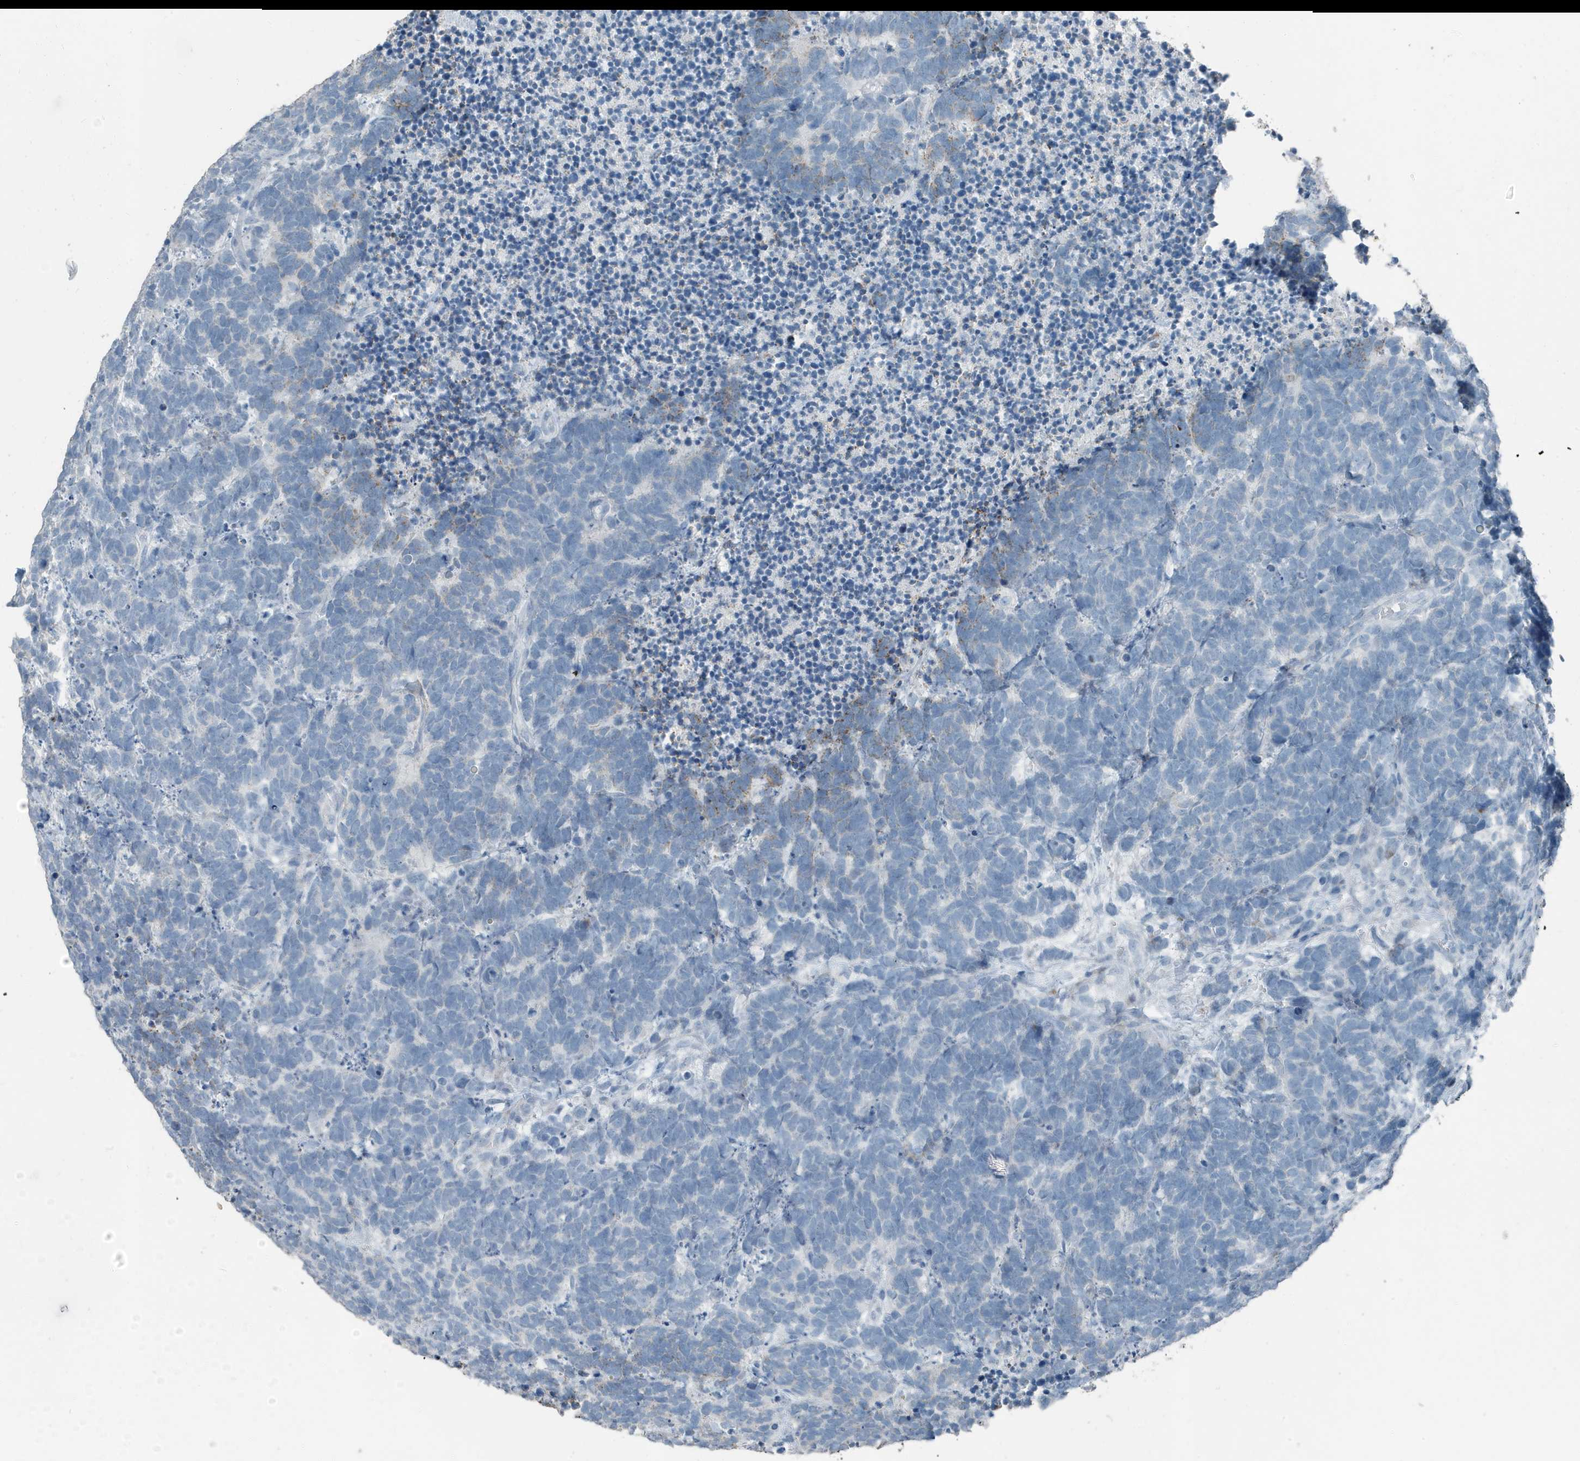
{"staining": {"intensity": "negative", "quantity": "none", "location": "none"}, "tissue": "carcinoid", "cell_type": "Tumor cells", "image_type": "cancer", "snomed": [{"axis": "morphology", "description": "Carcinoma, NOS"}, {"axis": "morphology", "description": "Carcinoid, malignant, NOS"}, {"axis": "topography", "description": "Urinary bladder"}], "caption": "Tumor cells show no significant staining in carcinoid. Brightfield microscopy of immunohistochemistry stained with DAB (brown) and hematoxylin (blue), captured at high magnification.", "gene": "FAM162A", "patient": {"sex": "male", "age": 57}}